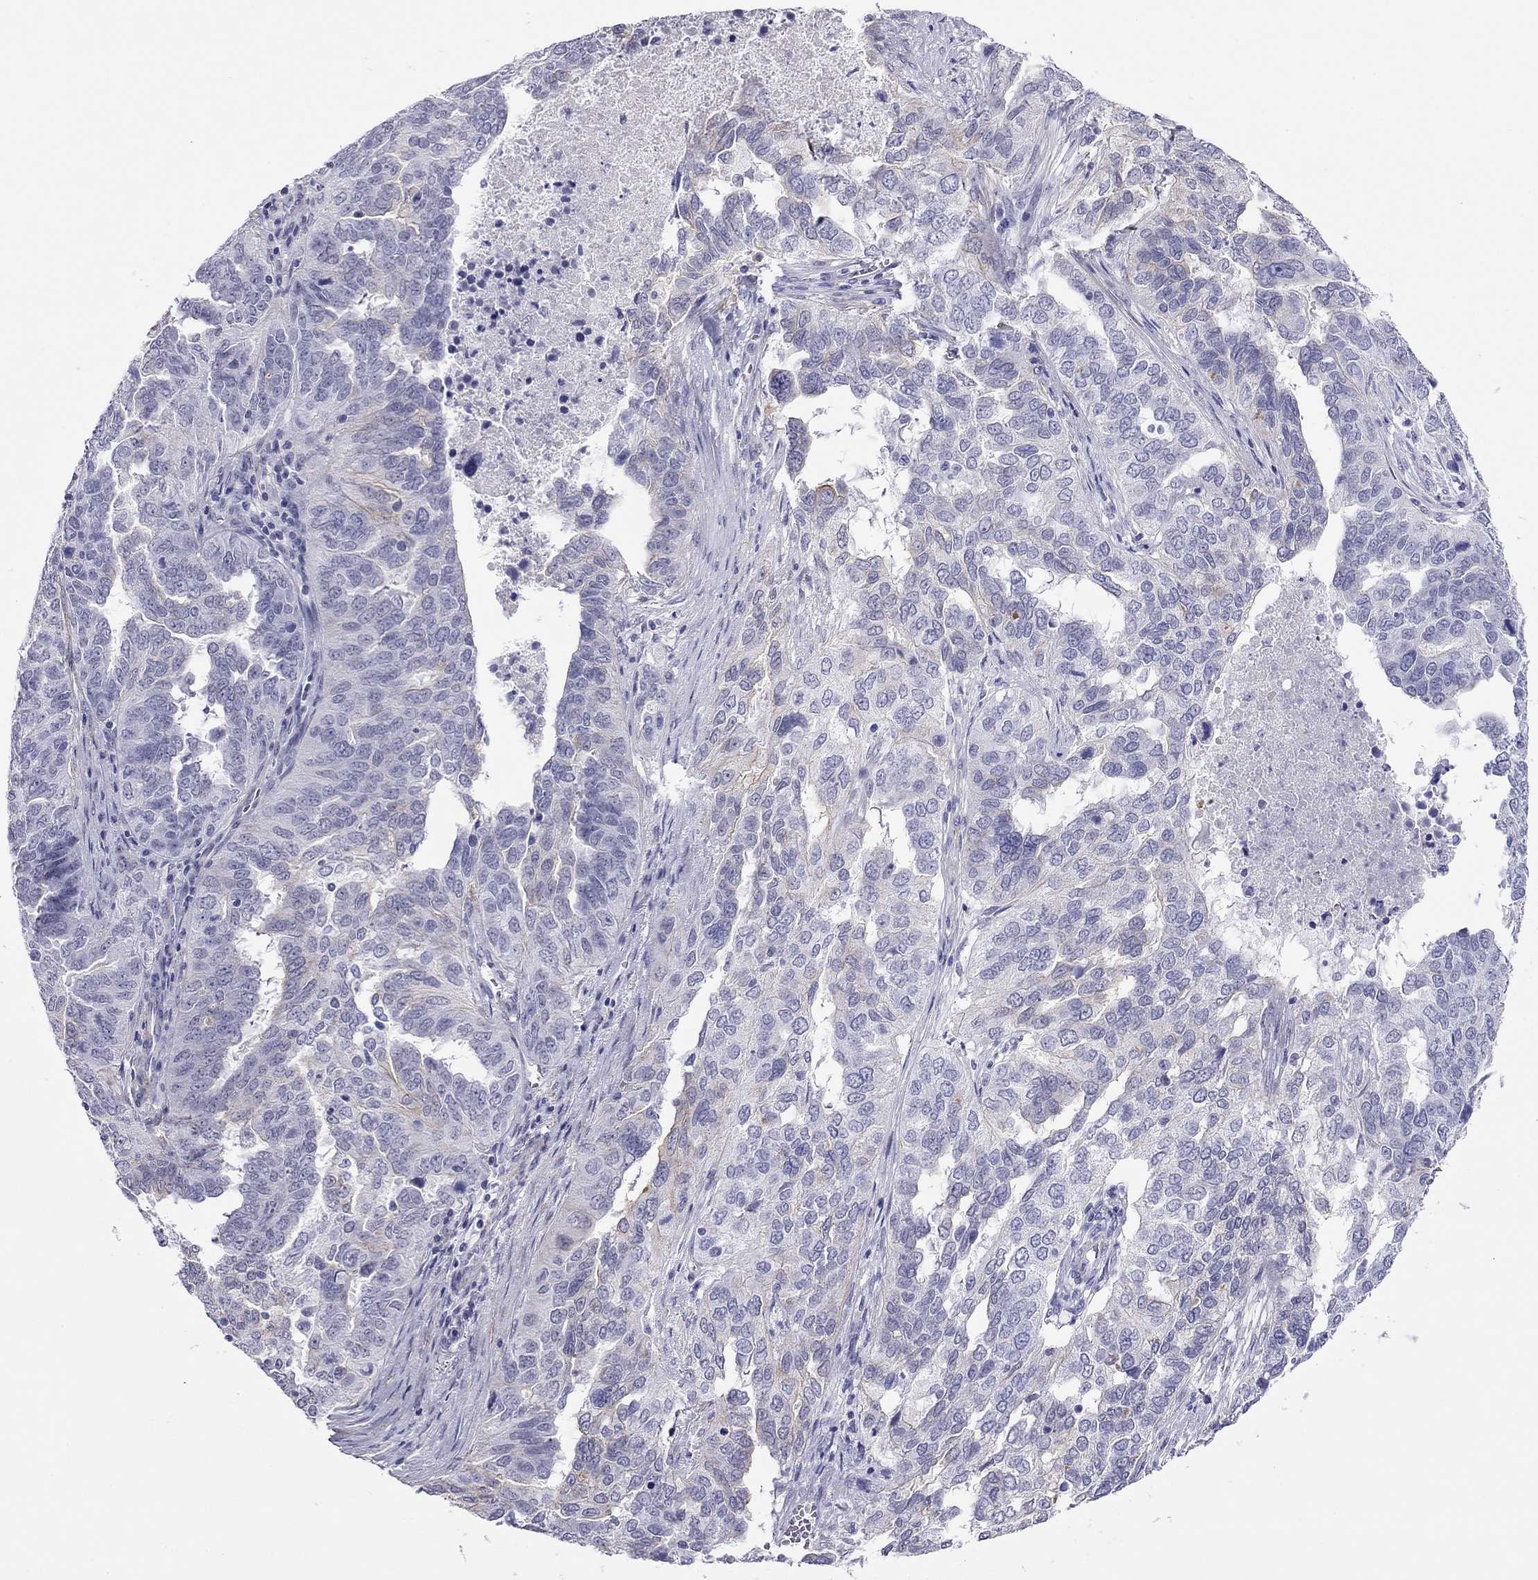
{"staining": {"intensity": "moderate", "quantity": "<25%", "location": "cytoplasmic/membranous"}, "tissue": "ovarian cancer", "cell_type": "Tumor cells", "image_type": "cancer", "snomed": [{"axis": "morphology", "description": "Carcinoma, endometroid"}, {"axis": "topography", "description": "Soft tissue"}, {"axis": "topography", "description": "Ovary"}], "caption": "A micrograph of human endometroid carcinoma (ovarian) stained for a protein reveals moderate cytoplasmic/membranous brown staining in tumor cells. The protein is shown in brown color, while the nuclei are stained blue.", "gene": "MYMX", "patient": {"sex": "female", "age": 52}}